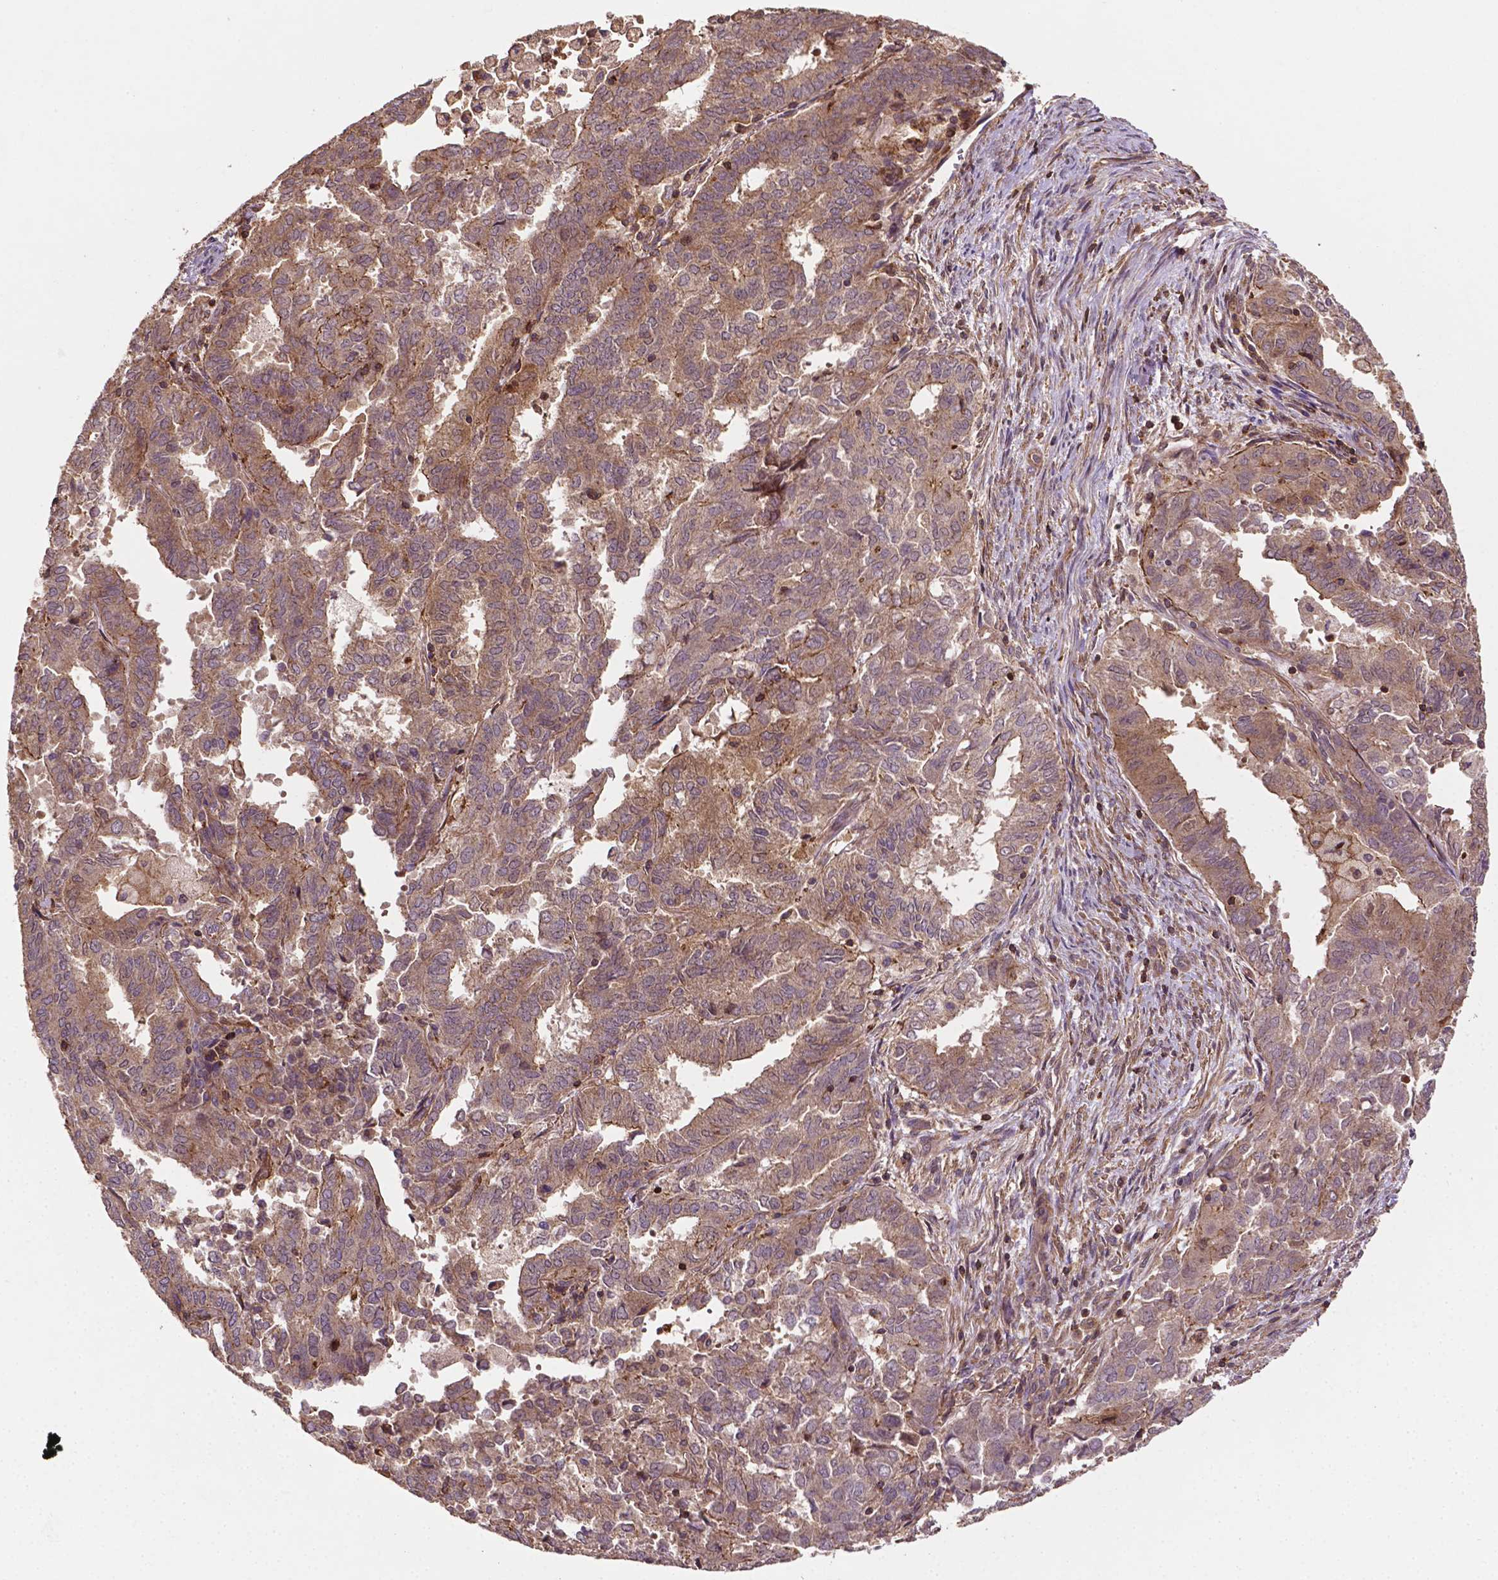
{"staining": {"intensity": "moderate", "quantity": ">75%", "location": "cytoplasmic/membranous"}, "tissue": "endometrial cancer", "cell_type": "Tumor cells", "image_type": "cancer", "snomed": [{"axis": "morphology", "description": "Adenocarcinoma, NOS"}, {"axis": "topography", "description": "Endometrium"}], "caption": "Immunohistochemical staining of adenocarcinoma (endometrial) shows medium levels of moderate cytoplasmic/membranous protein expression in approximately >75% of tumor cells.", "gene": "ZMYND19", "patient": {"sex": "female", "age": 72}}